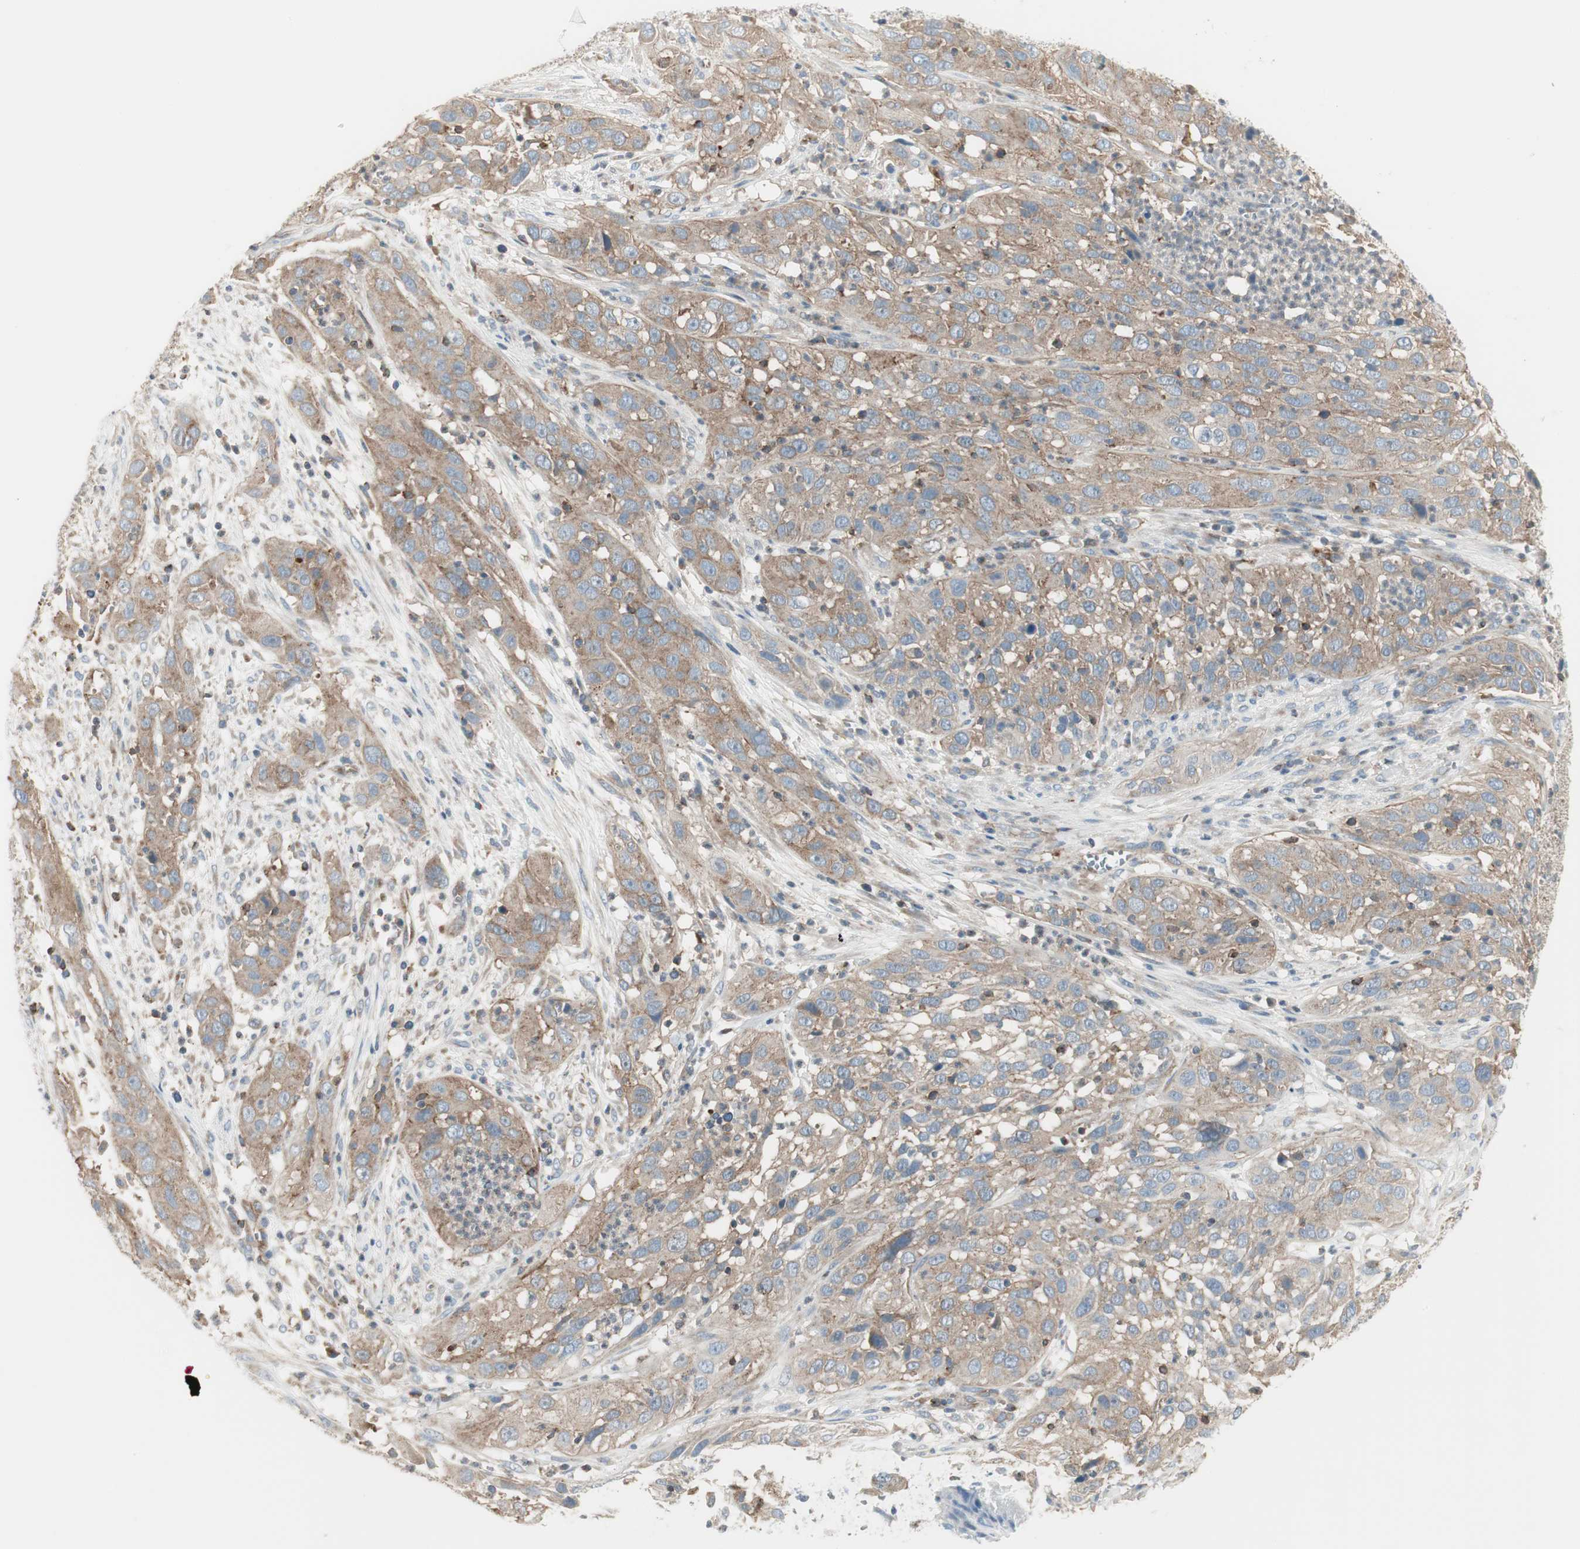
{"staining": {"intensity": "moderate", "quantity": ">75%", "location": "cytoplasmic/membranous"}, "tissue": "cervical cancer", "cell_type": "Tumor cells", "image_type": "cancer", "snomed": [{"axis": "morphology", "description": "Squamous cell carcinoma, NOS"}, {"axis": "topography", "description": "Cervix"}], "caption": "Immunohistochemistry of human cervical squamous cell carcinoma displays medium levels of moderate cytoplasmic/membranous expression in about >75% of tumor cells. Immunohistochemistry (ihc) stains the protein in brown and the nuclei are stained blue.", "gene": "AGFG1", "patient": {"sex": "female", "age": 32}}